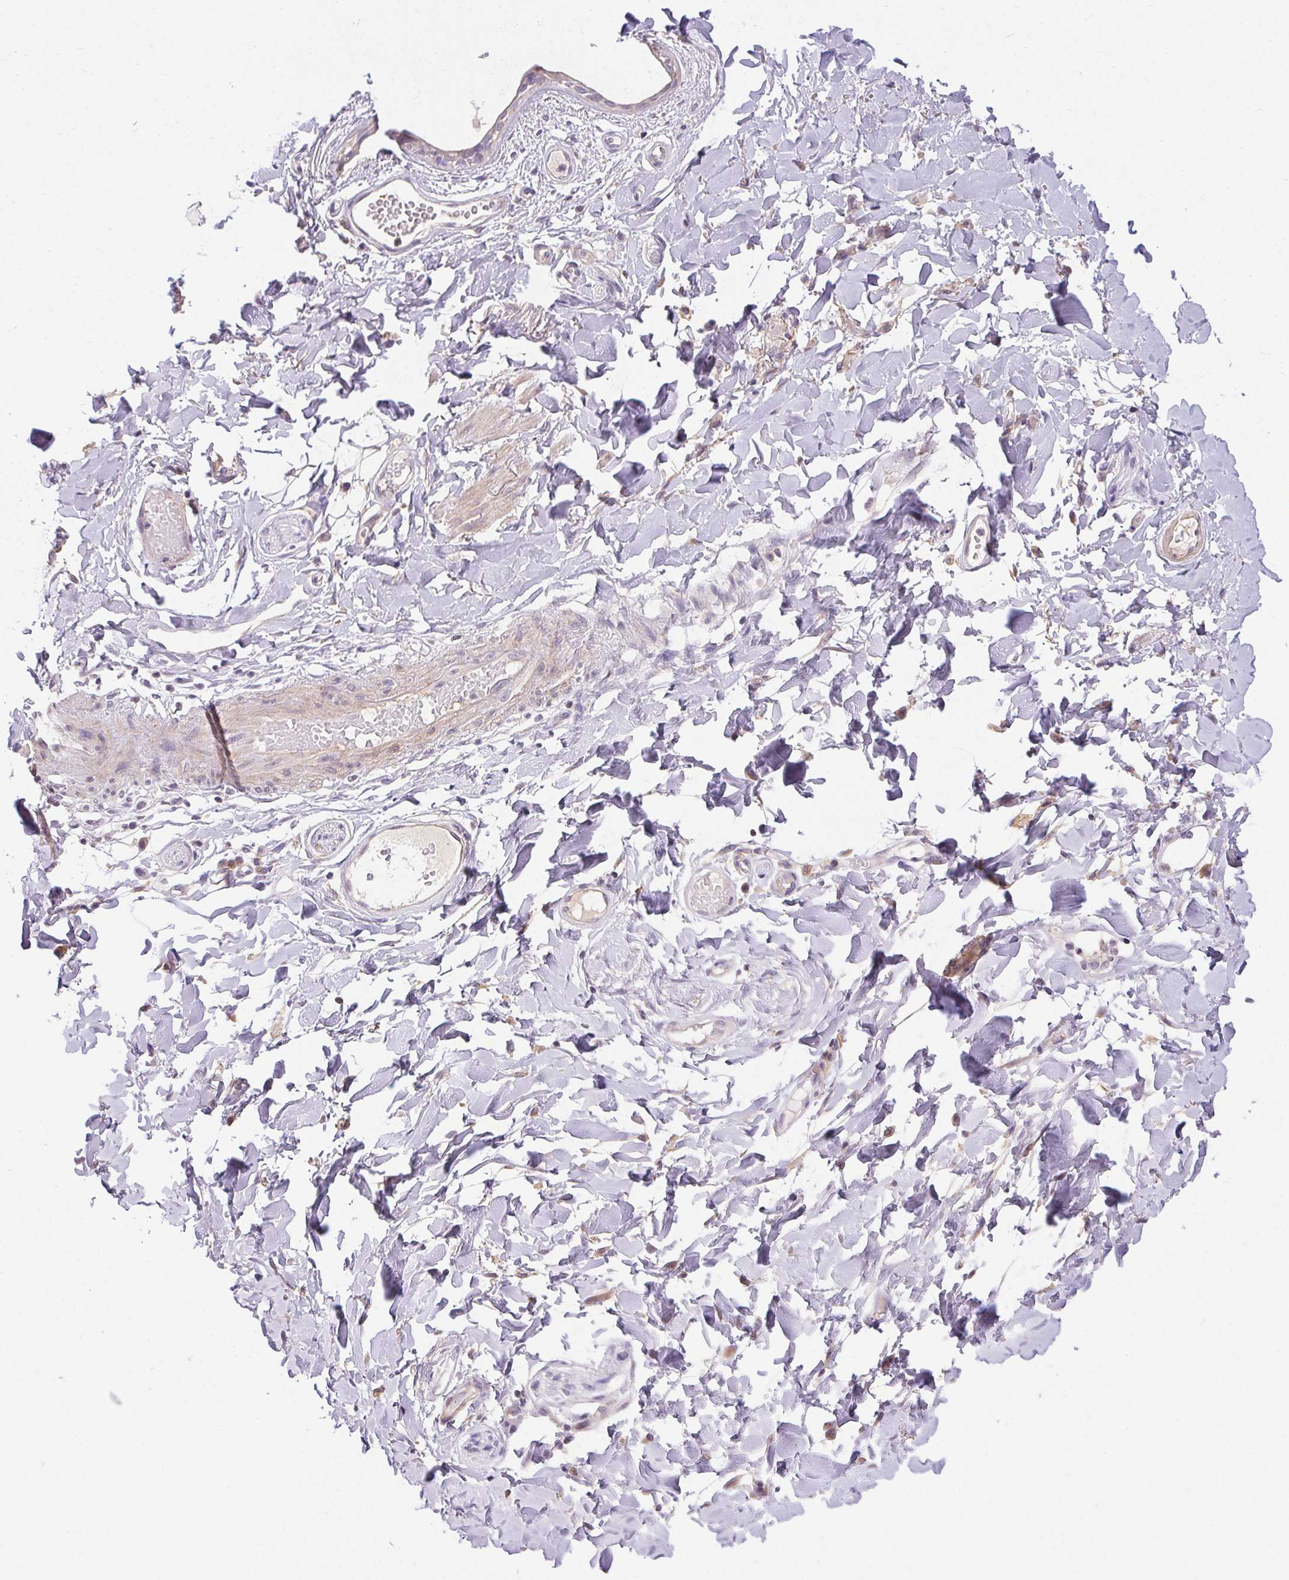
{"staining": {"intensity": "negative", "quantity": "none", "location": "none"}, "tissue": "adipose tissue", "cell_type": "Adipocytes", "image_type": "normal", "snomed": [{"axis": "morphology", "description": "Normal tissue, NOS"}, {"axis": "topography", "description": "Anal"}, {"axis": "topography", "description": "Peripheral nerve tissue"}], "caption": "IHC photomicrograph of benign adipose tissue stained for a protein (brown), which demonstrates no staining in adipocytes. (IHC, brightfield microscopy, high magnification).", "gene": "TMEM52B", "patient": {"sex": "male", "age": 78}}